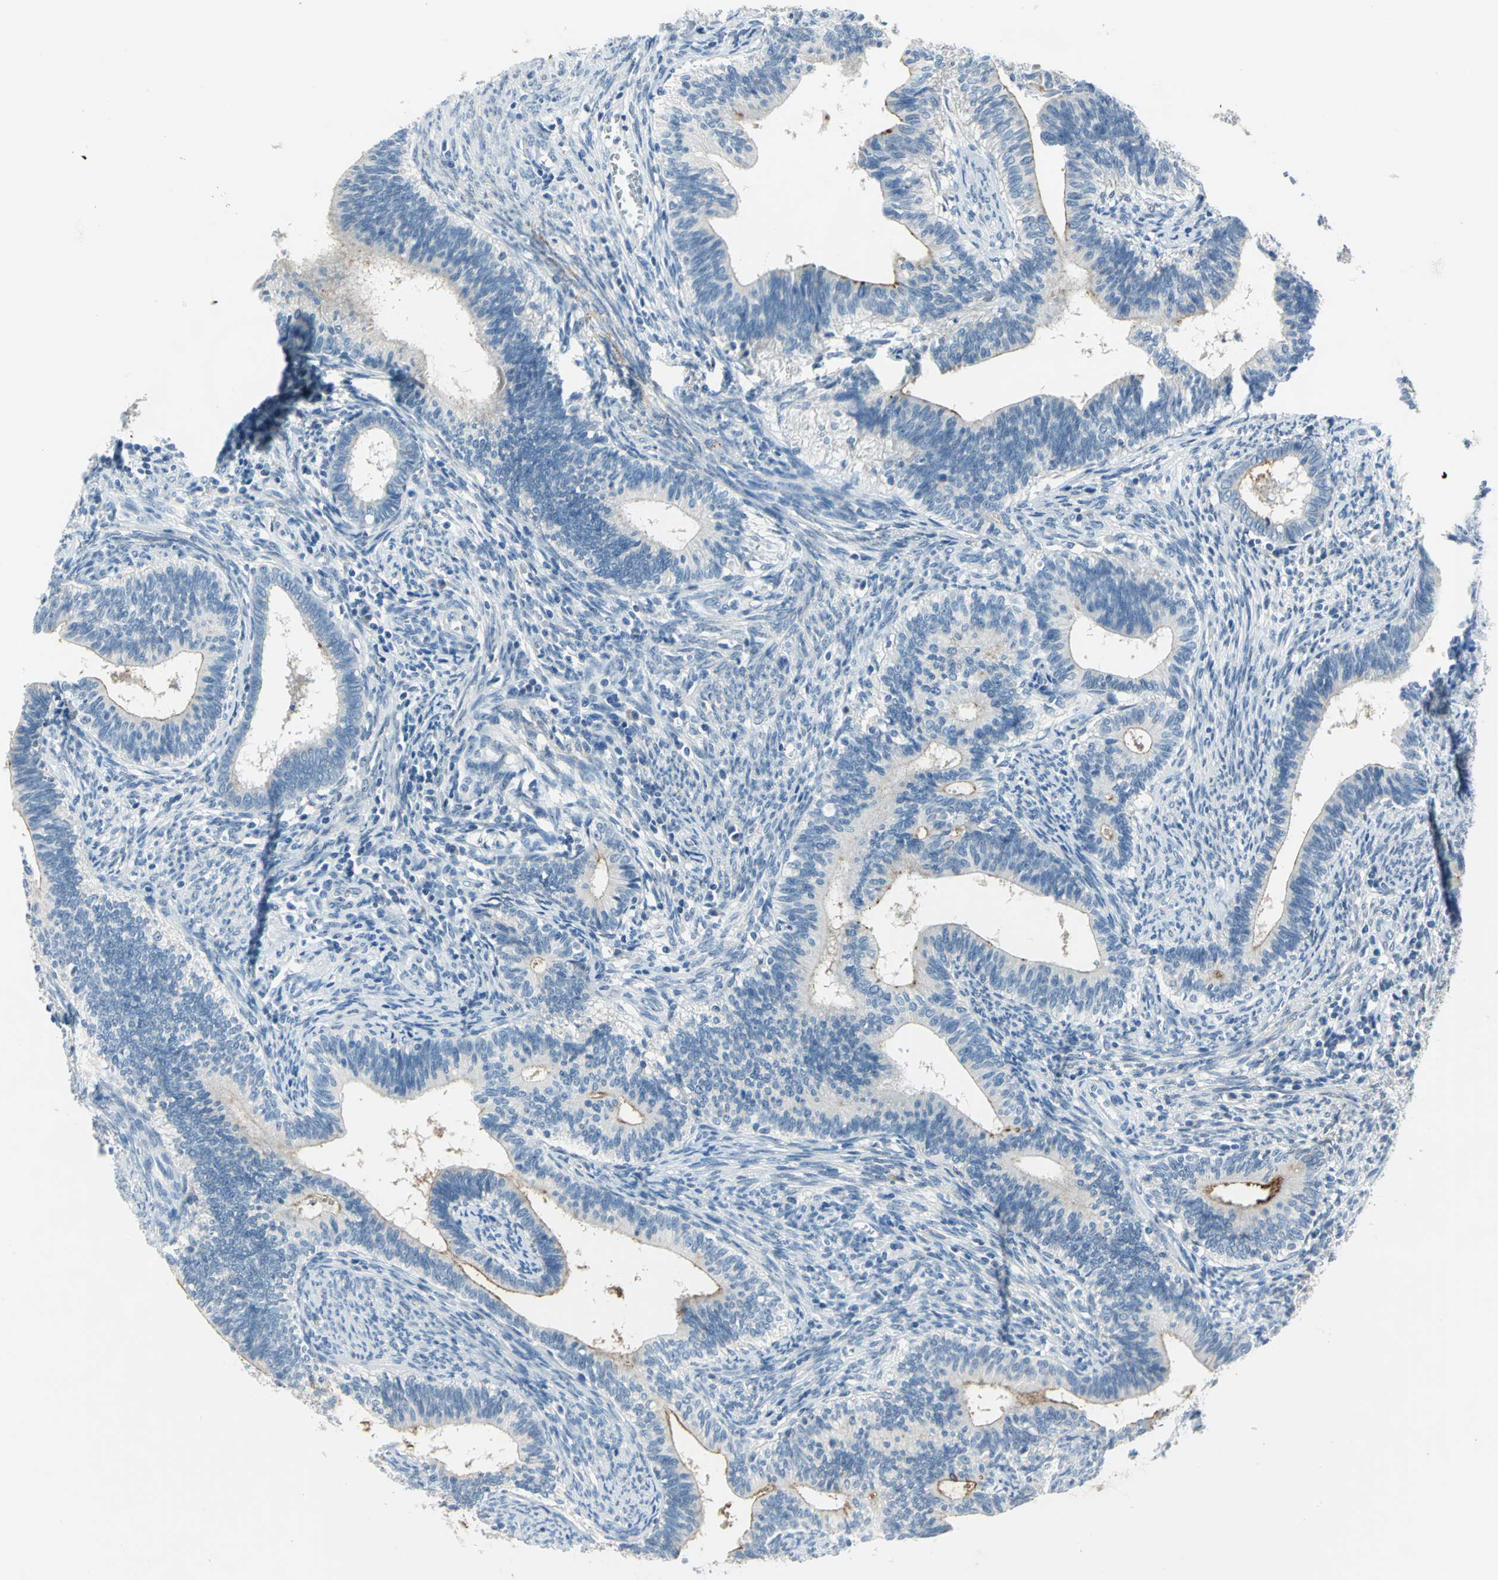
{"staining": {"intensity": "moderate", "quantity": "<25%", "location": "cytoplasmic/membranous"}, "tissue": "cervical cancer", "cell_type": "Tumor cells", "image_type": "cancer", "snomed": [{"axis": "morphology", "description": "Adenocarcinoma, NOS"}, {"axis": "topography", "description": "Cervix"}], "caption": "Brown immunohistochemical staining in adenocarcinoma (cervical) displays moderate cytoplasmic/membranous expression in about <25% of tumor cells.", "gene": "MUC4", "patient": {"sex": "female", "age": 44}}